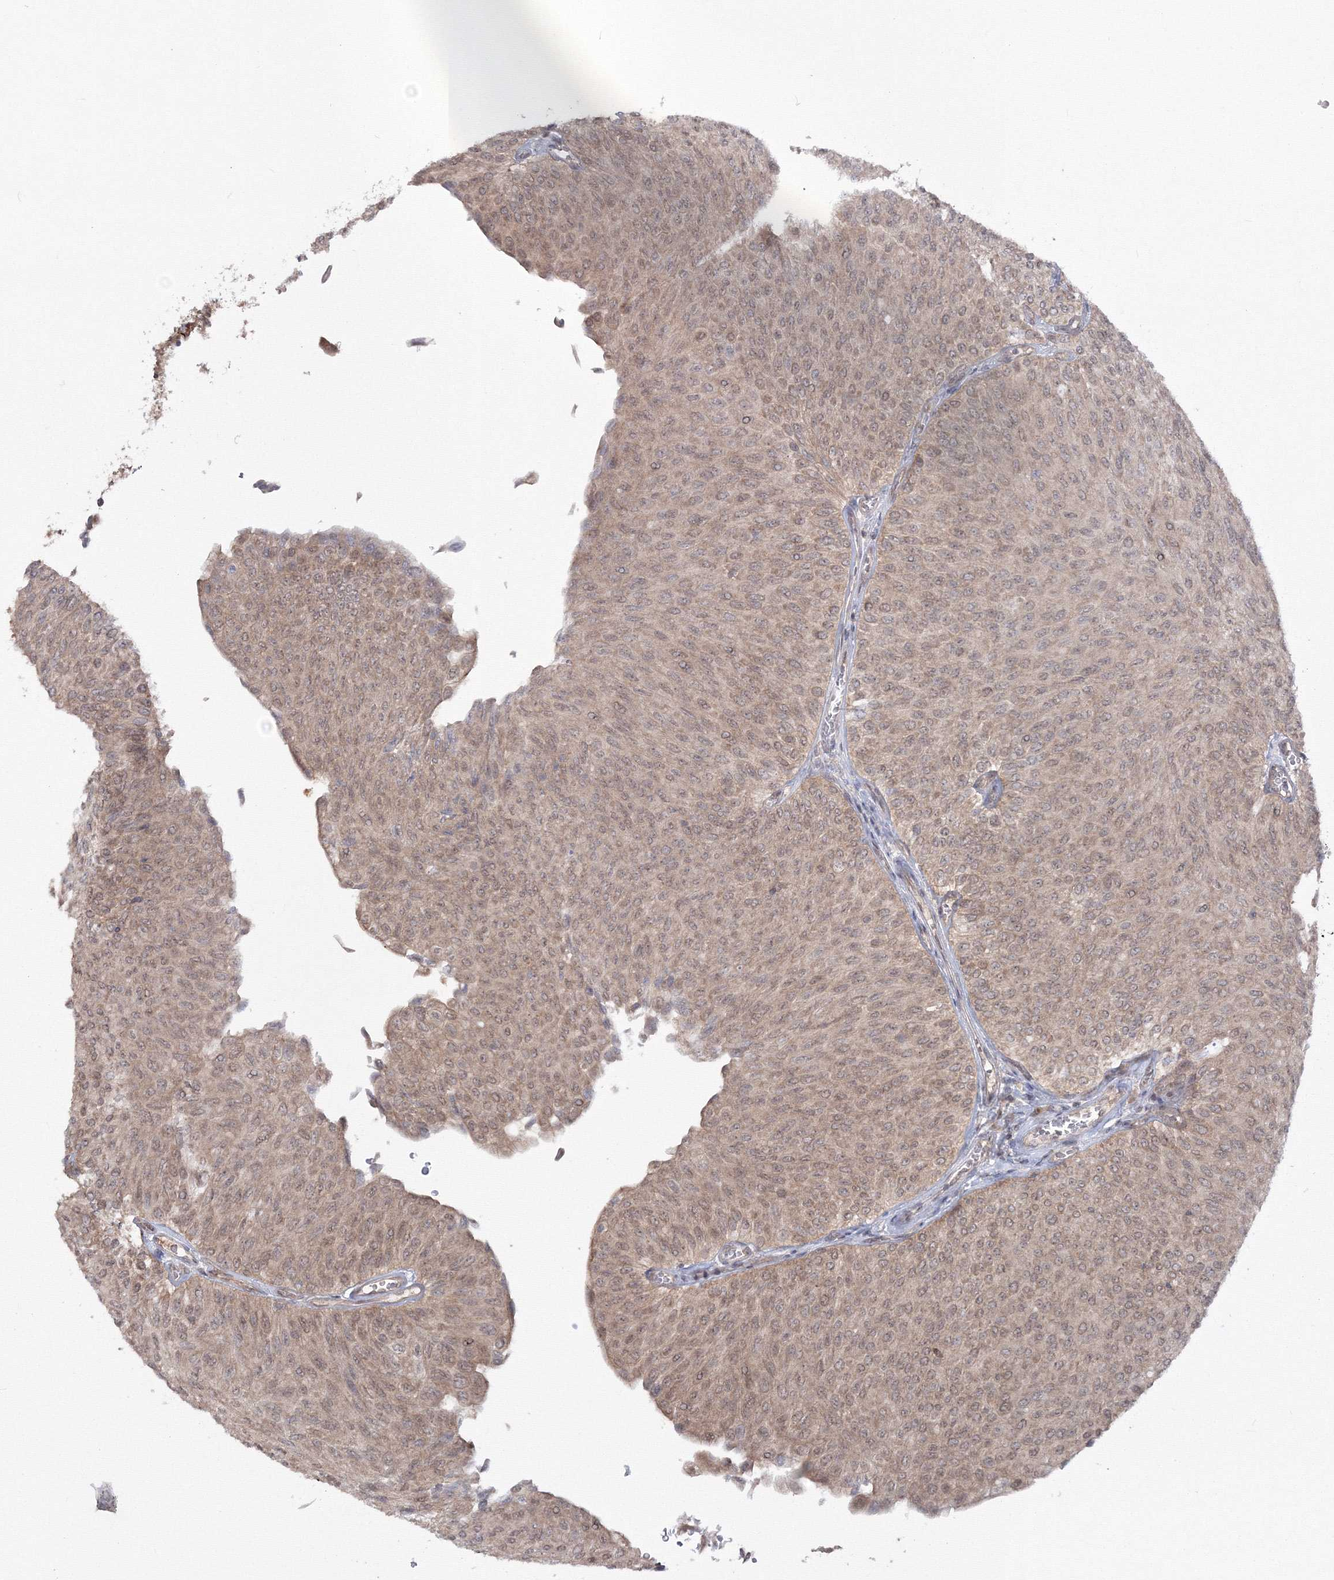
{"staining": {"intensity": "moderate", "quantity": ">75%", "location": "cytoplasmic/membranous,nuclear"}, "tissue": "urothelial cancer", "cell_type": "Tumor cells", "image_type": "cancer", "snomed": [{"axis": "morphology", "description": "Urothelial carcinoma, Low grade"}, {"axis": "topography", "description": "Urinary bladder"}], "caption": "A histopathology image of urothelial cancer stained for a protein shows moderate cytoplasmic/membranous and nuclear brown staining in tumor cells.", "gene": "ZFAND6", "patient": {"sex": "male", "age": 78}}